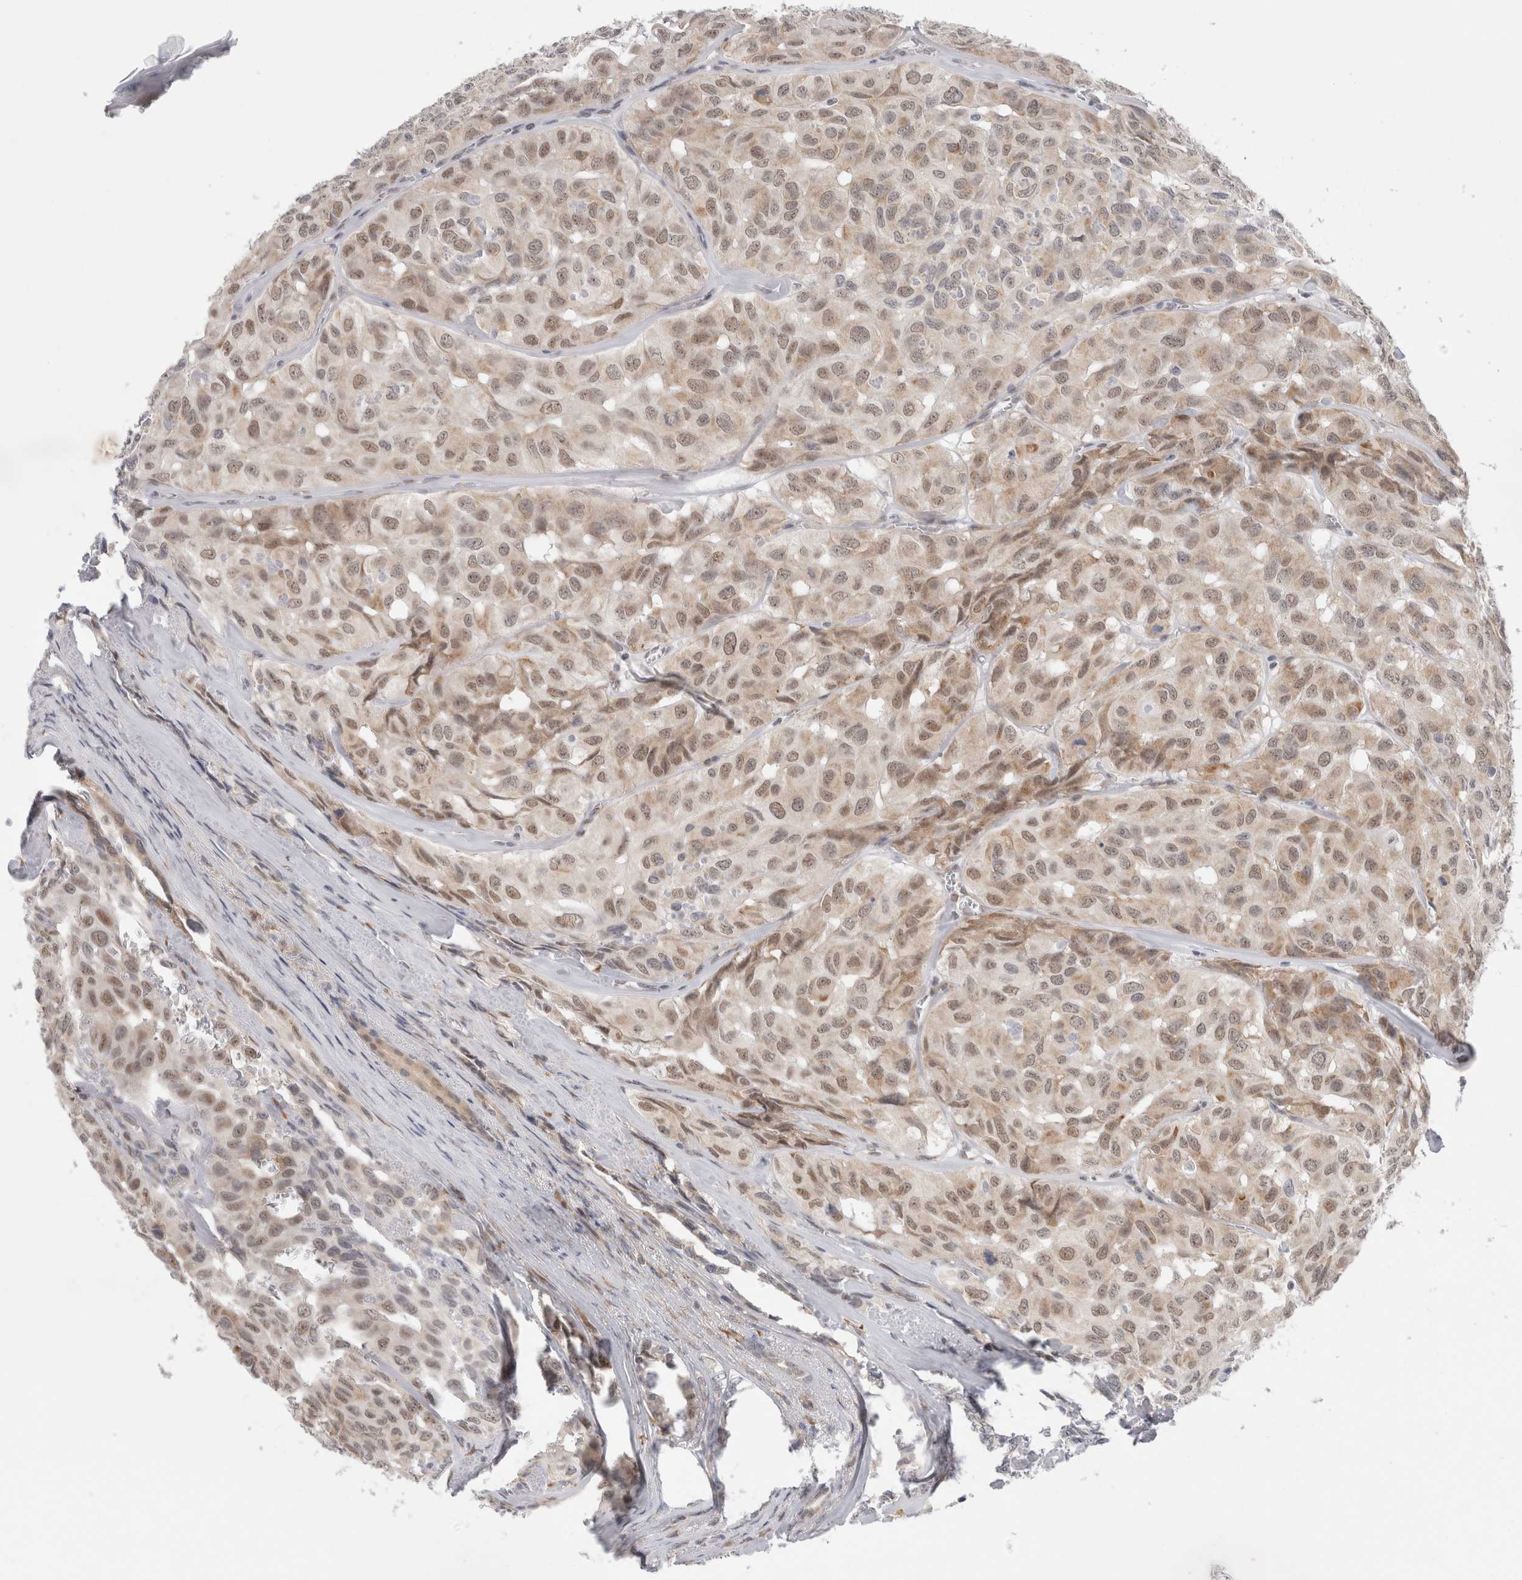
{"staining": {"intensity": "weak", "quantity": ">75%", "location": "nuclear"}, "tissue": "head and neck cancer", "cell_type": "Tumor cells", "image_type": "cancer", "snomed": [{"axis": "morphology", "description": "Adenocarcinoma, NOS"}, {"axis": "topography", "description": "Salivary gland, NOS"}, {"axis": "topography", "description": "Head-Neck"}], "caption": "Immunohistochemical staining of head and neck cancer displays low levels of weak nuclear staining in approximately >75% of tumor cells.", "gene": "TRMT1L", "patient": {"sex": "female", "age": 76}}